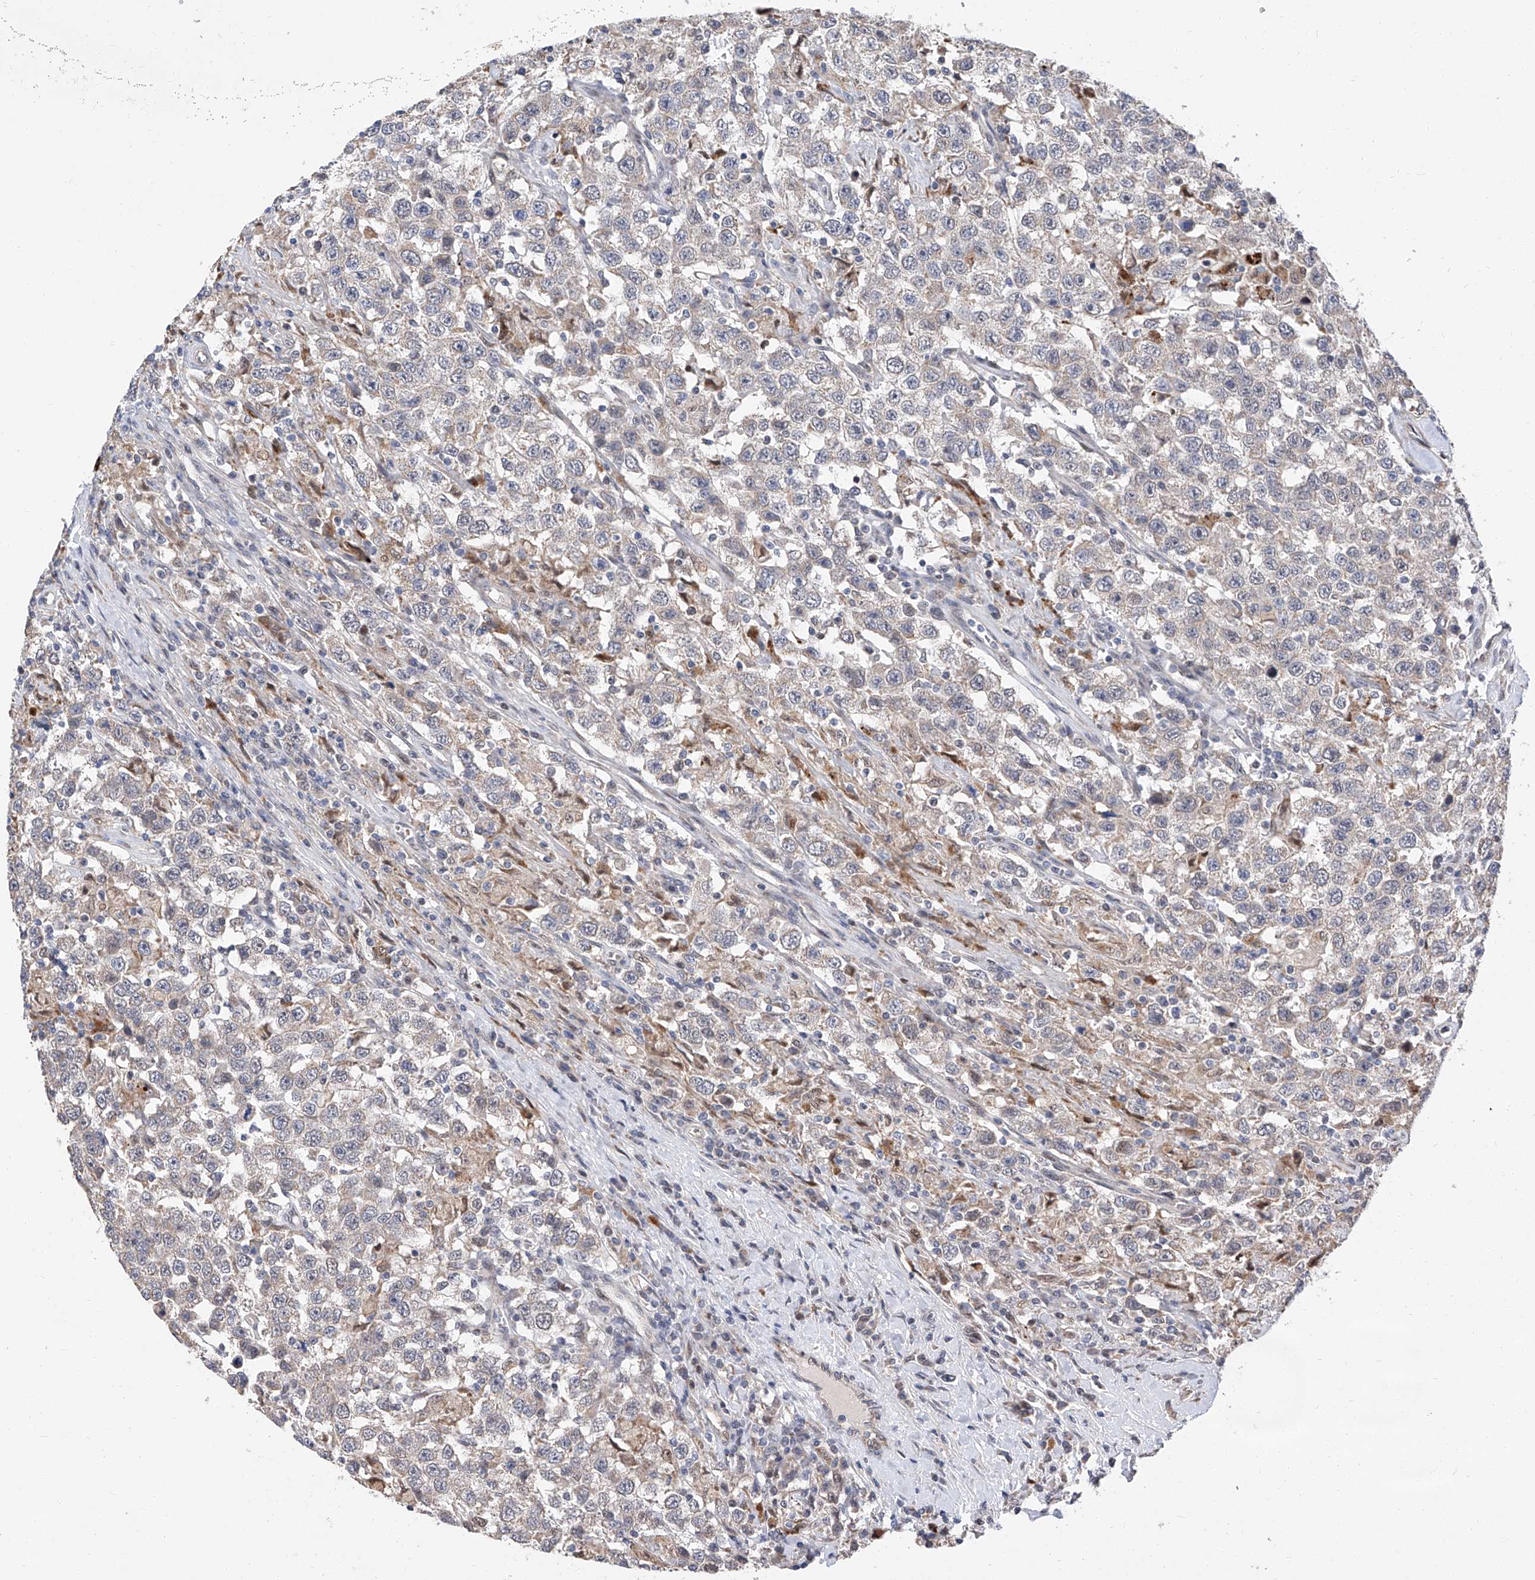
{"staining": {"intensity": "negative", "quantity": "none", "location": "none"}, "tissue": "testis cancer", "cell_type": "Tumor cells", "image_type": "cancer", "snomed": [{"axis": "morphology", "description": "Seminoma, NOS"}, {"axis": "topography", "description": "Testis"}], "caption": "Micrograph shows no protein expression in tumor cells of testis cancer (seminoma) tissue. Nuclei are stained in blue.", "gene": "FARP2", "patient": {"sex": "male", "age": 41}}